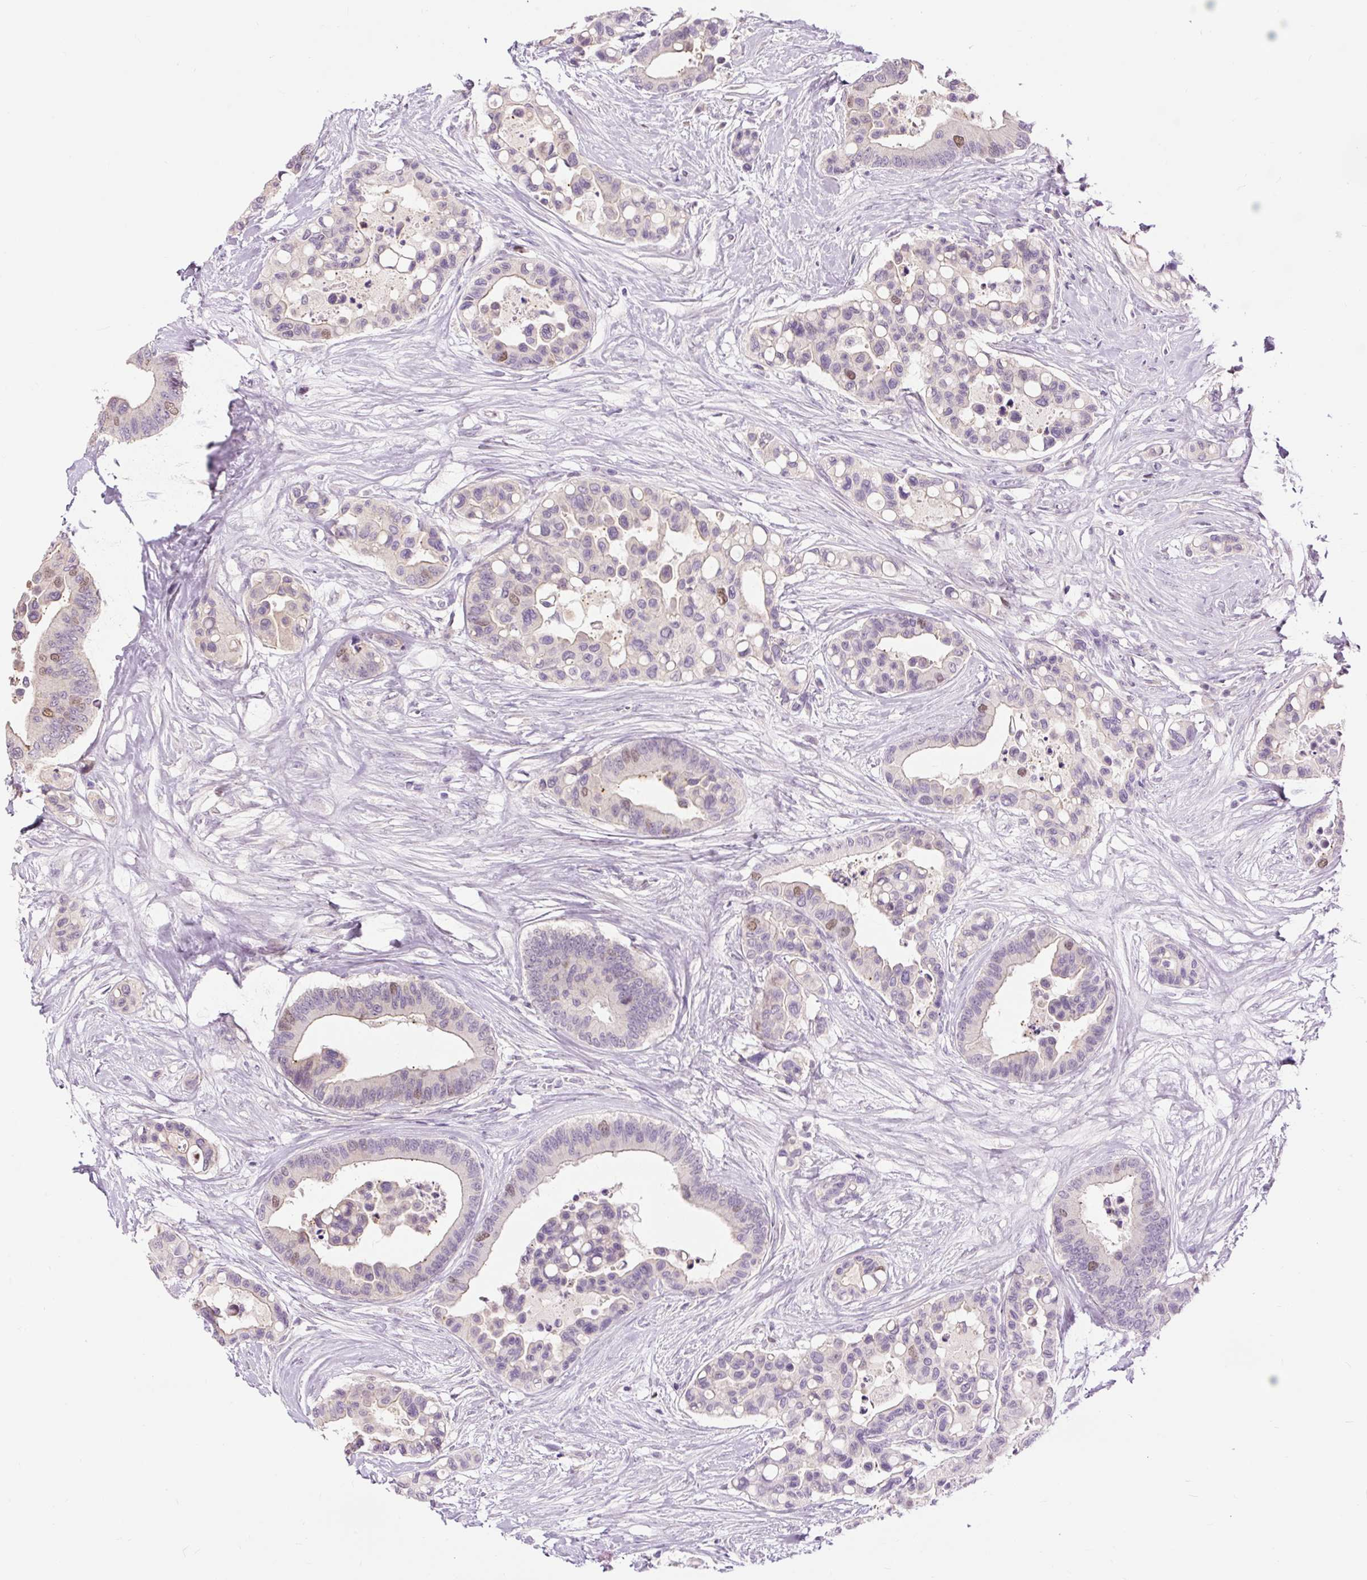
{"staining": {"intensity": "moderate", "quantity": "<25%", "location": "nuclear"}, "tissue": "colorectal cancer", "cell_type": "Tumor cells", "image_type": "cancer", "snomed": [{"axis": "morphology", "description": "Adenocarcinoma, NOS"}, {"axis": "topography", "description": "Colon"}], "caption": "Adenocarcinoma (colorectal) stained with a protein marker reveals moderate staining in tumor cells.", "gene": "RACGAP1", "patient": {"sex": "male", "age": 82}}